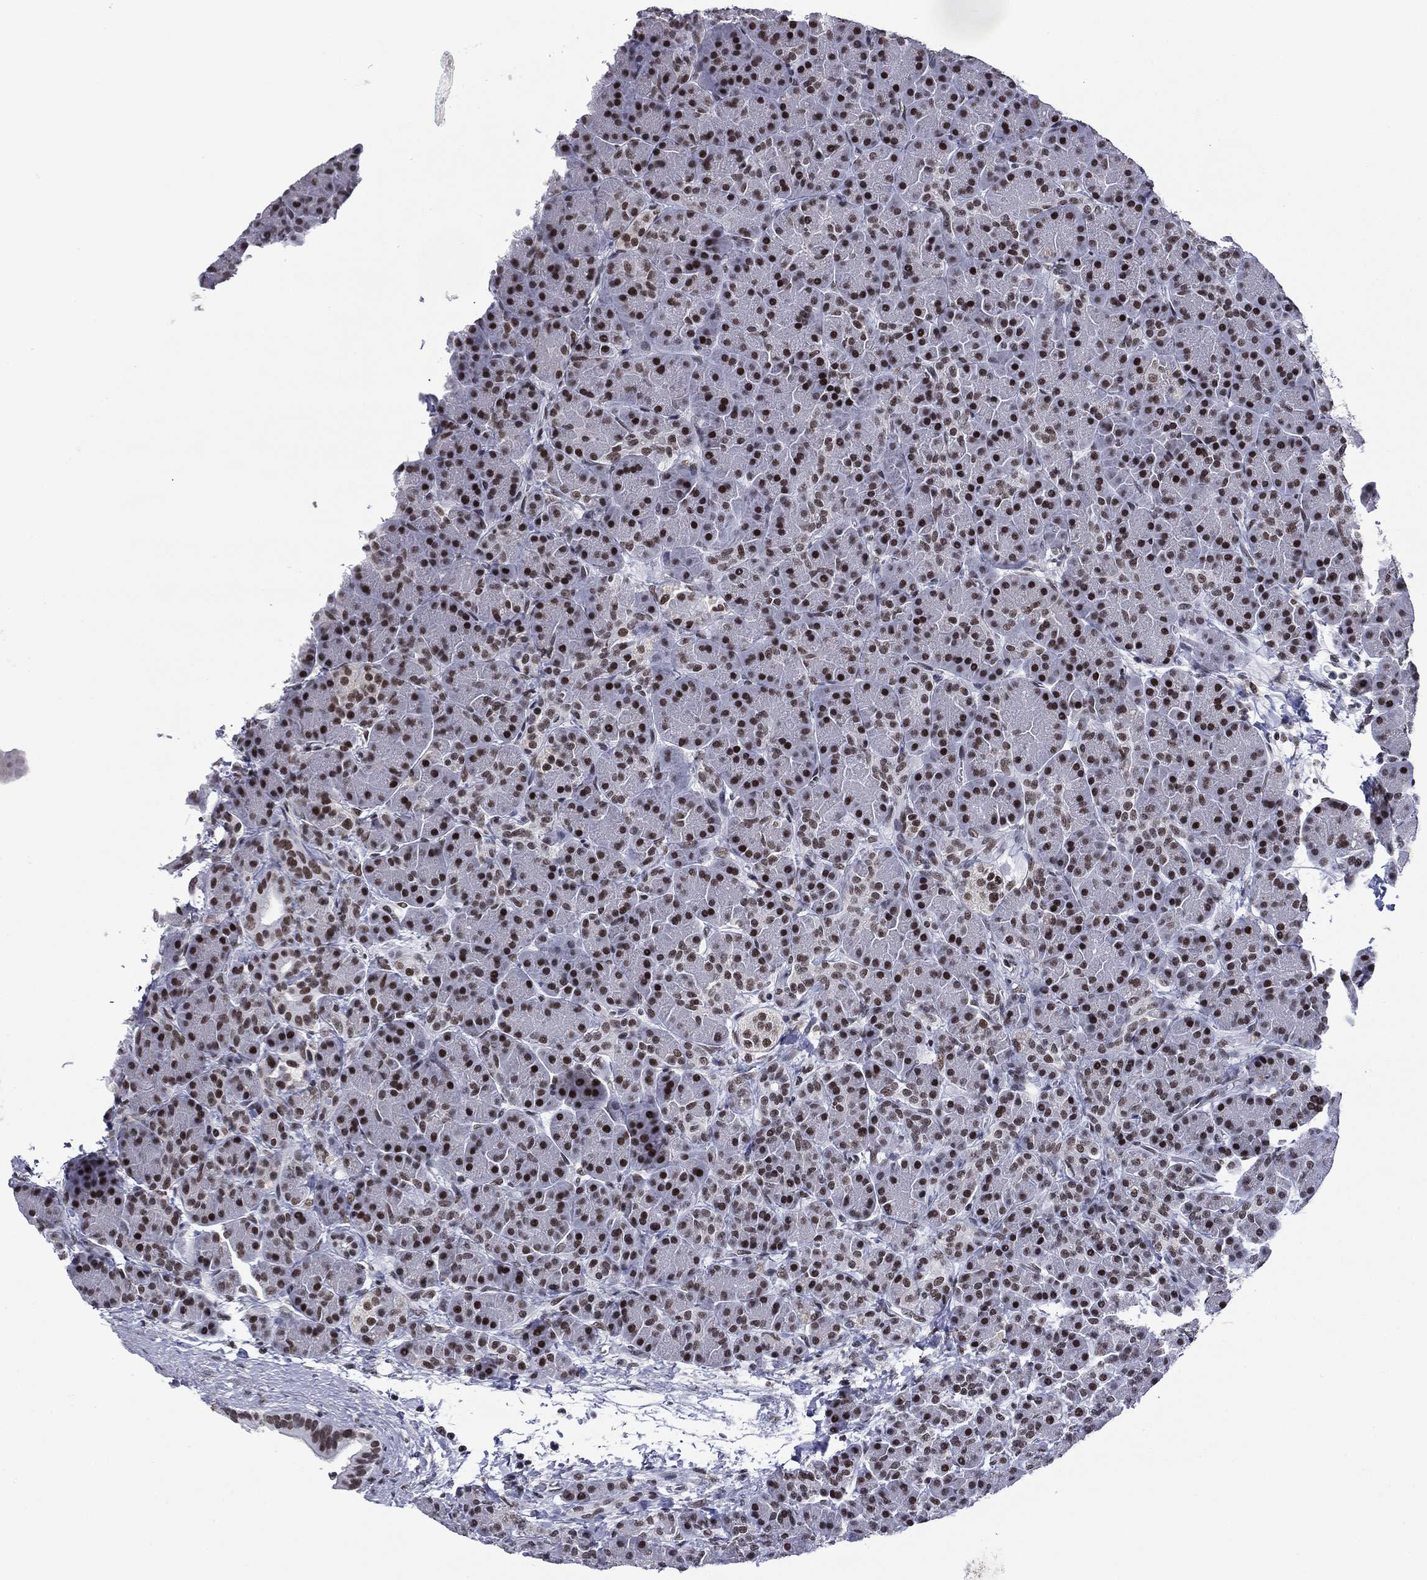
{"staining": {"intensity": "strong", "quantity": ">75%", "location": "nuclear"}, "tissue": "pancreas", "cell_type": "Exocrine glandular cells", "image_type": "normal", "snomed": [{"axis": "morphology", "description": "Normal tissue, NOS"}, {"axis": "topography", "description": "Pancreas"}], "caption": "About >75% of exocrine glandular cells in benign pancreas reveal strong nuclear protein expression as visualized by brown immunohistochemical staining.", "gene": "ETV5", "patient": {"sex": "female", "age": 63}}